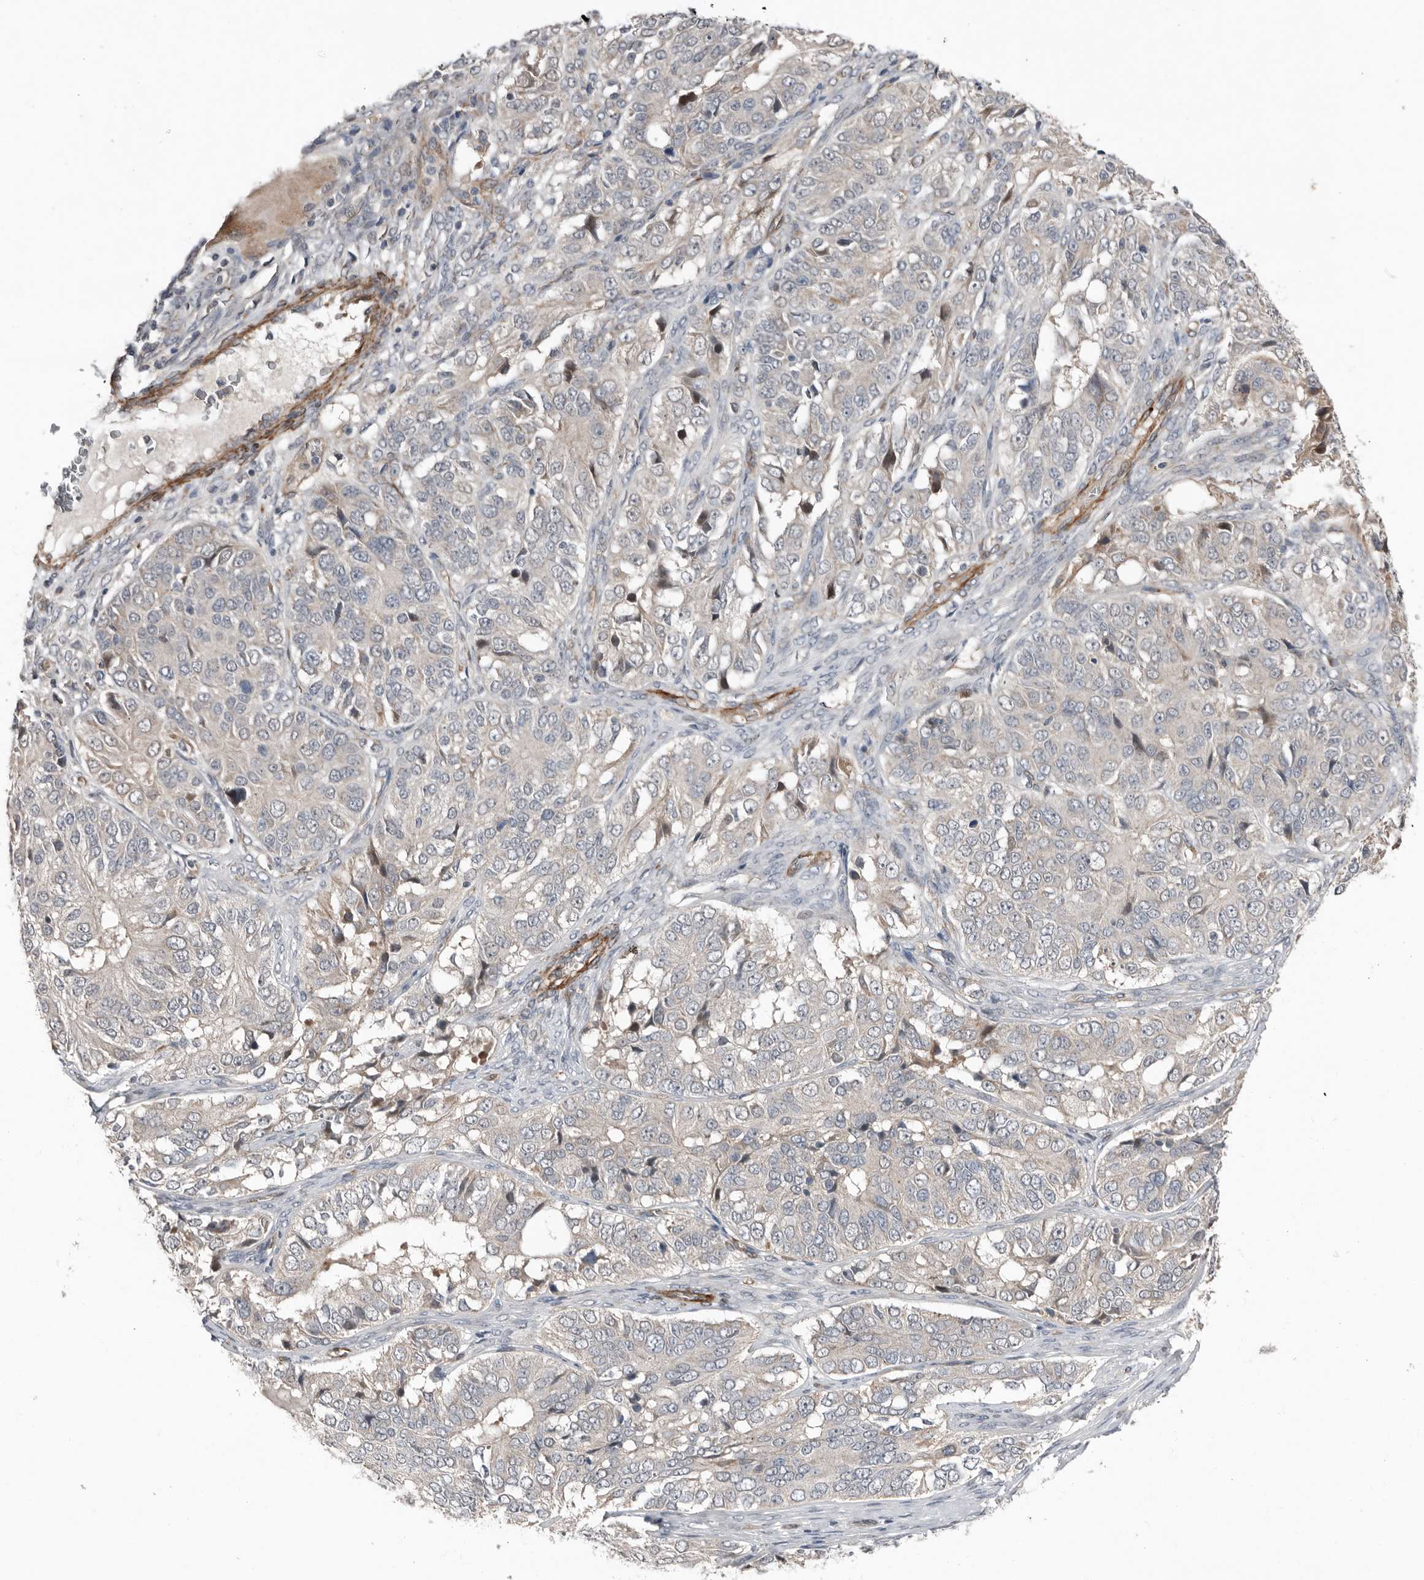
{"staining": {"intensity": "negative", "quantity": "none", "location": "none"}, "tissue": "ovarian cancer", "cell_type": "Tumor cells", "image_type": "cancer", "snomed": [{"axis": "morphology", "description": "Carcinoma, endometroid"}, {"axis": "topography", "description": "Ovary"}], "caption": "This is a image of immunohistochemistry (IHC) staining of endometroid carcinoma (ovarian), which shows no staining in tumor cells.", "gene": "RANBP17", "patient": {"sex": "female", "age": 51}}